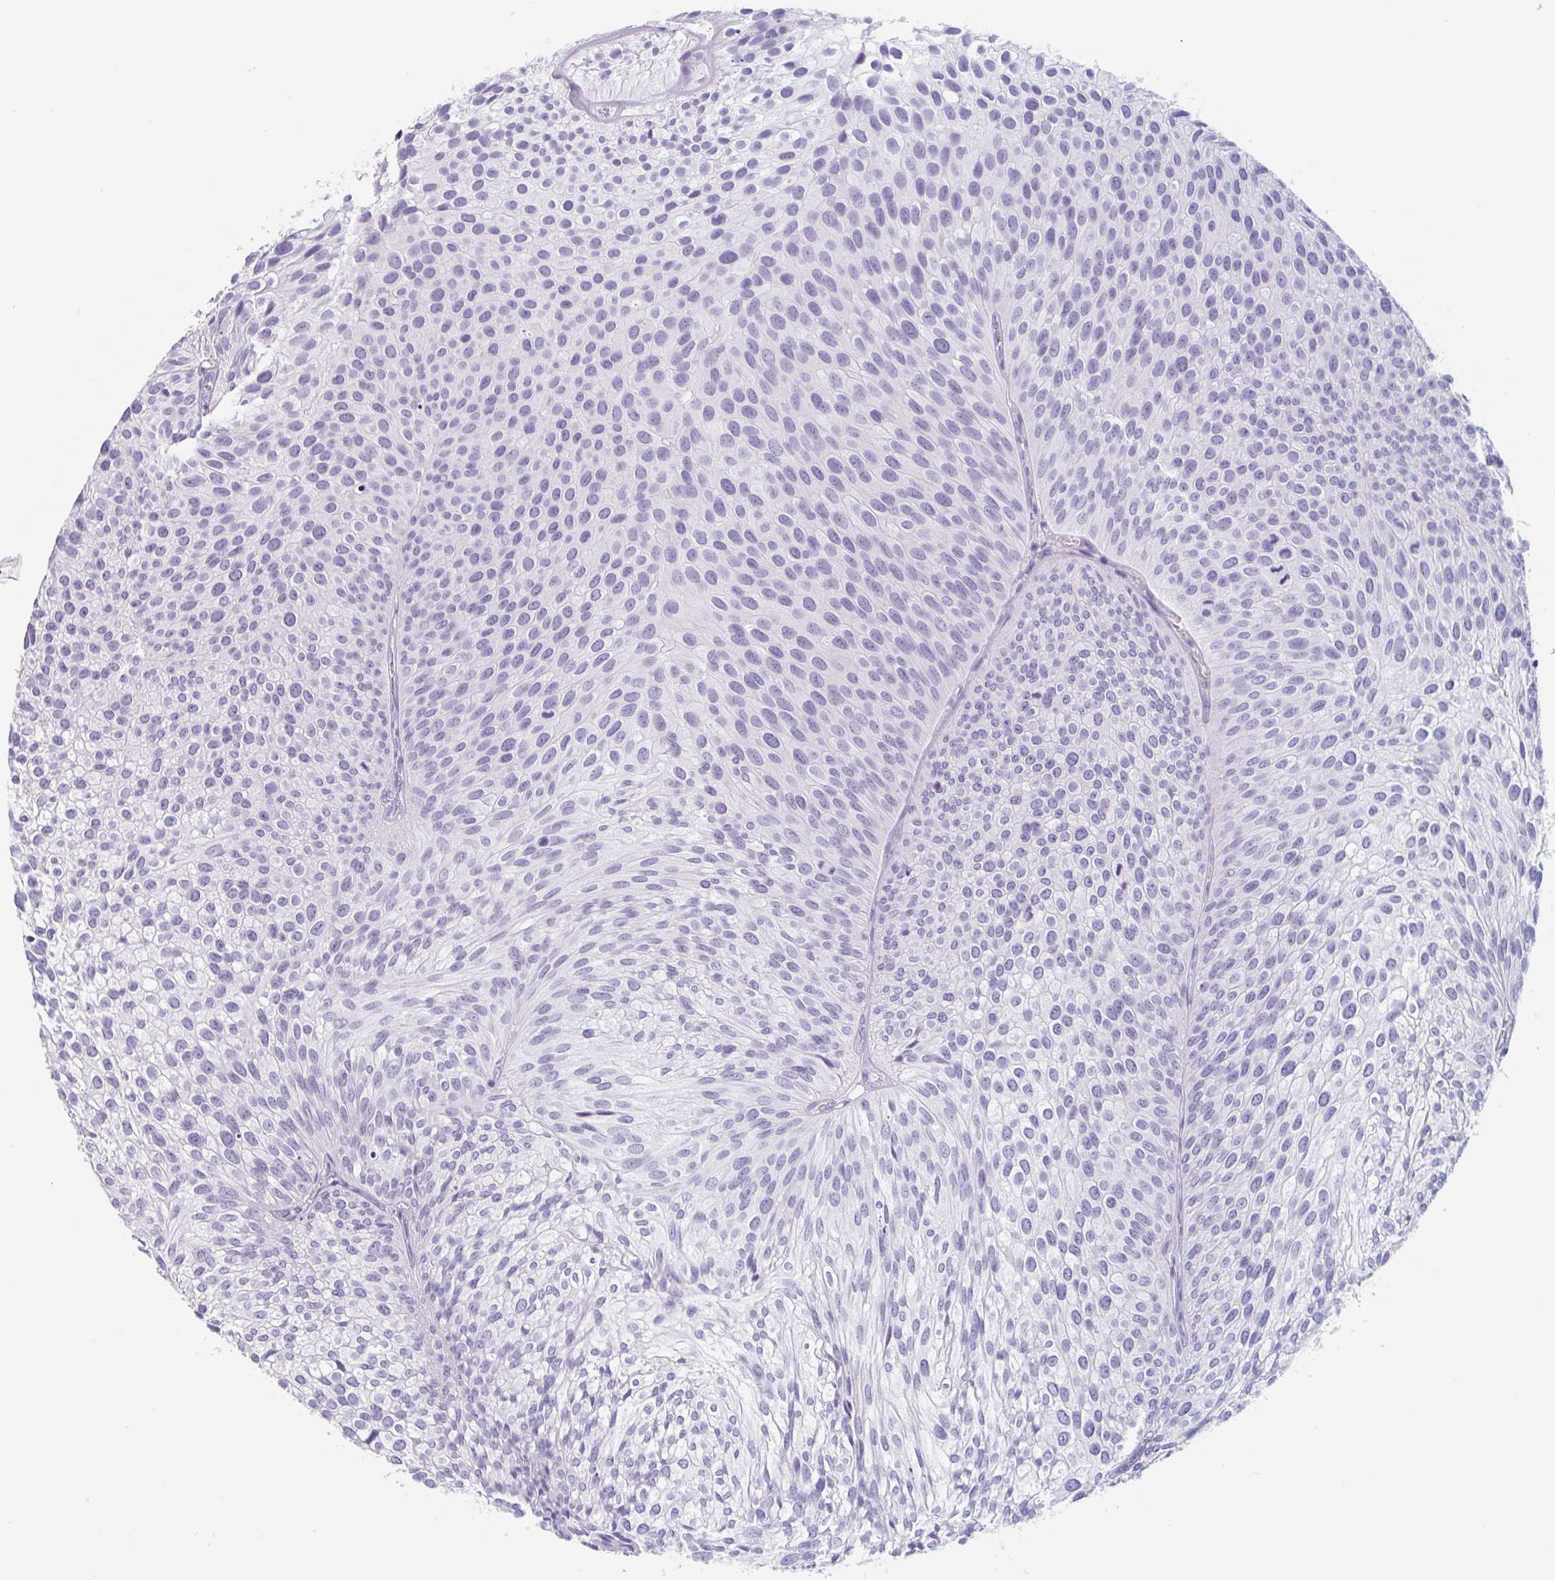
{"staining": {"intensity": "negative", "quantity": "none", "location": "none"}, "tissue": "urothelial cancer", "cell_type": "Tumor cells", "image_type": "cancer", "snomed": [{"axis": "morphology", "description": "Urothelial carcinoma, Low grade"}, {"axis": "topography", "description": "Urinary bladder"}], "caption": "Immunohistochemistry of urothelial carcinoma (low-grade) shows no positivity in tumor cells.", "gene": "EMC4", "patient": {"sex": "male", "age": 91}}